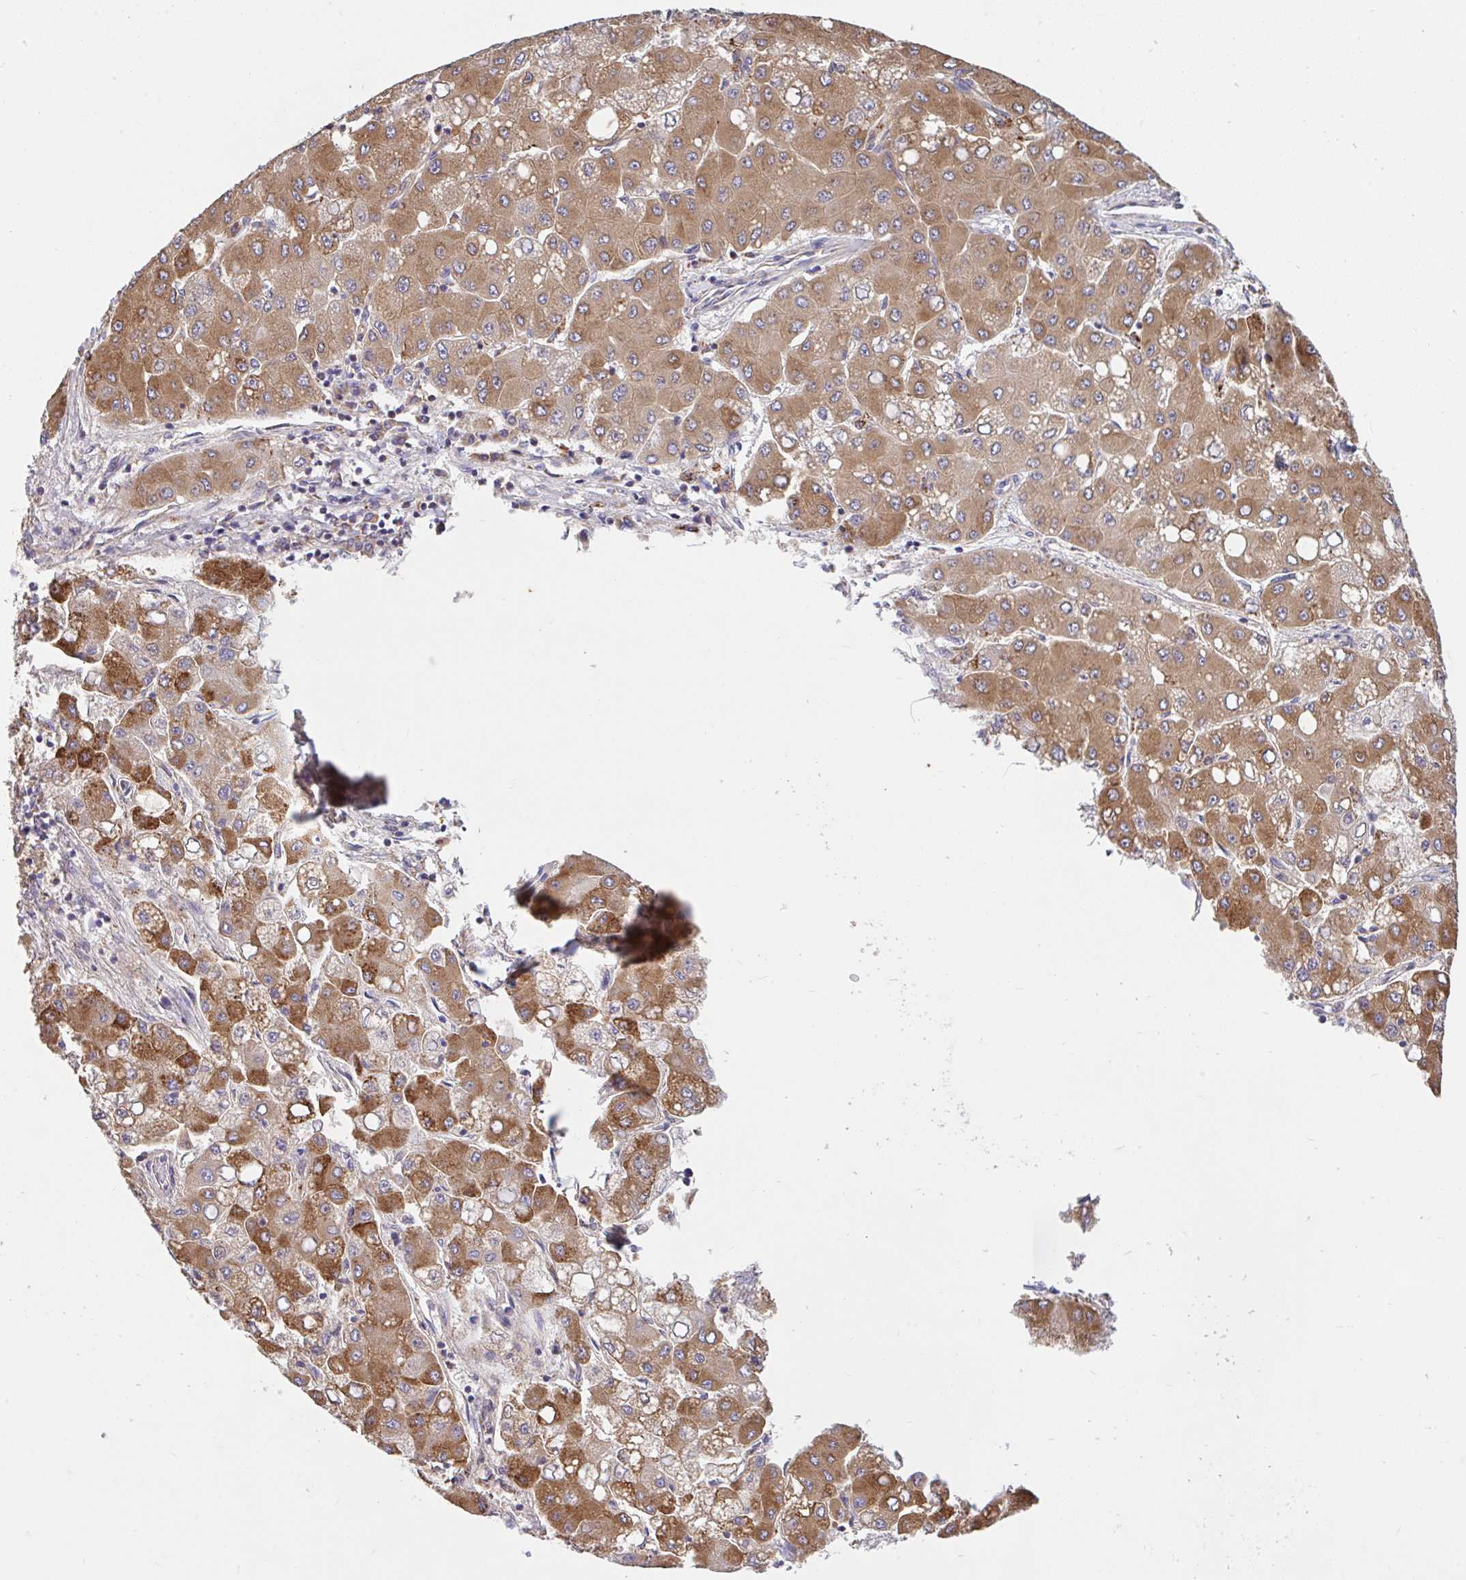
{"staining": {"intensity": "moderate", "quantity": ">75%", "location": "cytoplasmic/membranous"}, "tissue": "liver cancer", "cell_type": "Tumor cells", "image_type": "cancer", "snomed": [{"axis": "morphology", "description": "Carcinoma, Hepatocellular, NOS"}, {"axis": "topography", "description": "Liver"}], "caption": "Brown immunohistochemical staining in liver hepatocellular carcinoma displays moderate cytoplasmic/membranous staining in about >75% of tumor cells. (IHC, brightfield microscopy, high magnification).", "gene": "RALBP1", "patient": {"sex": "male", "age": 40}}